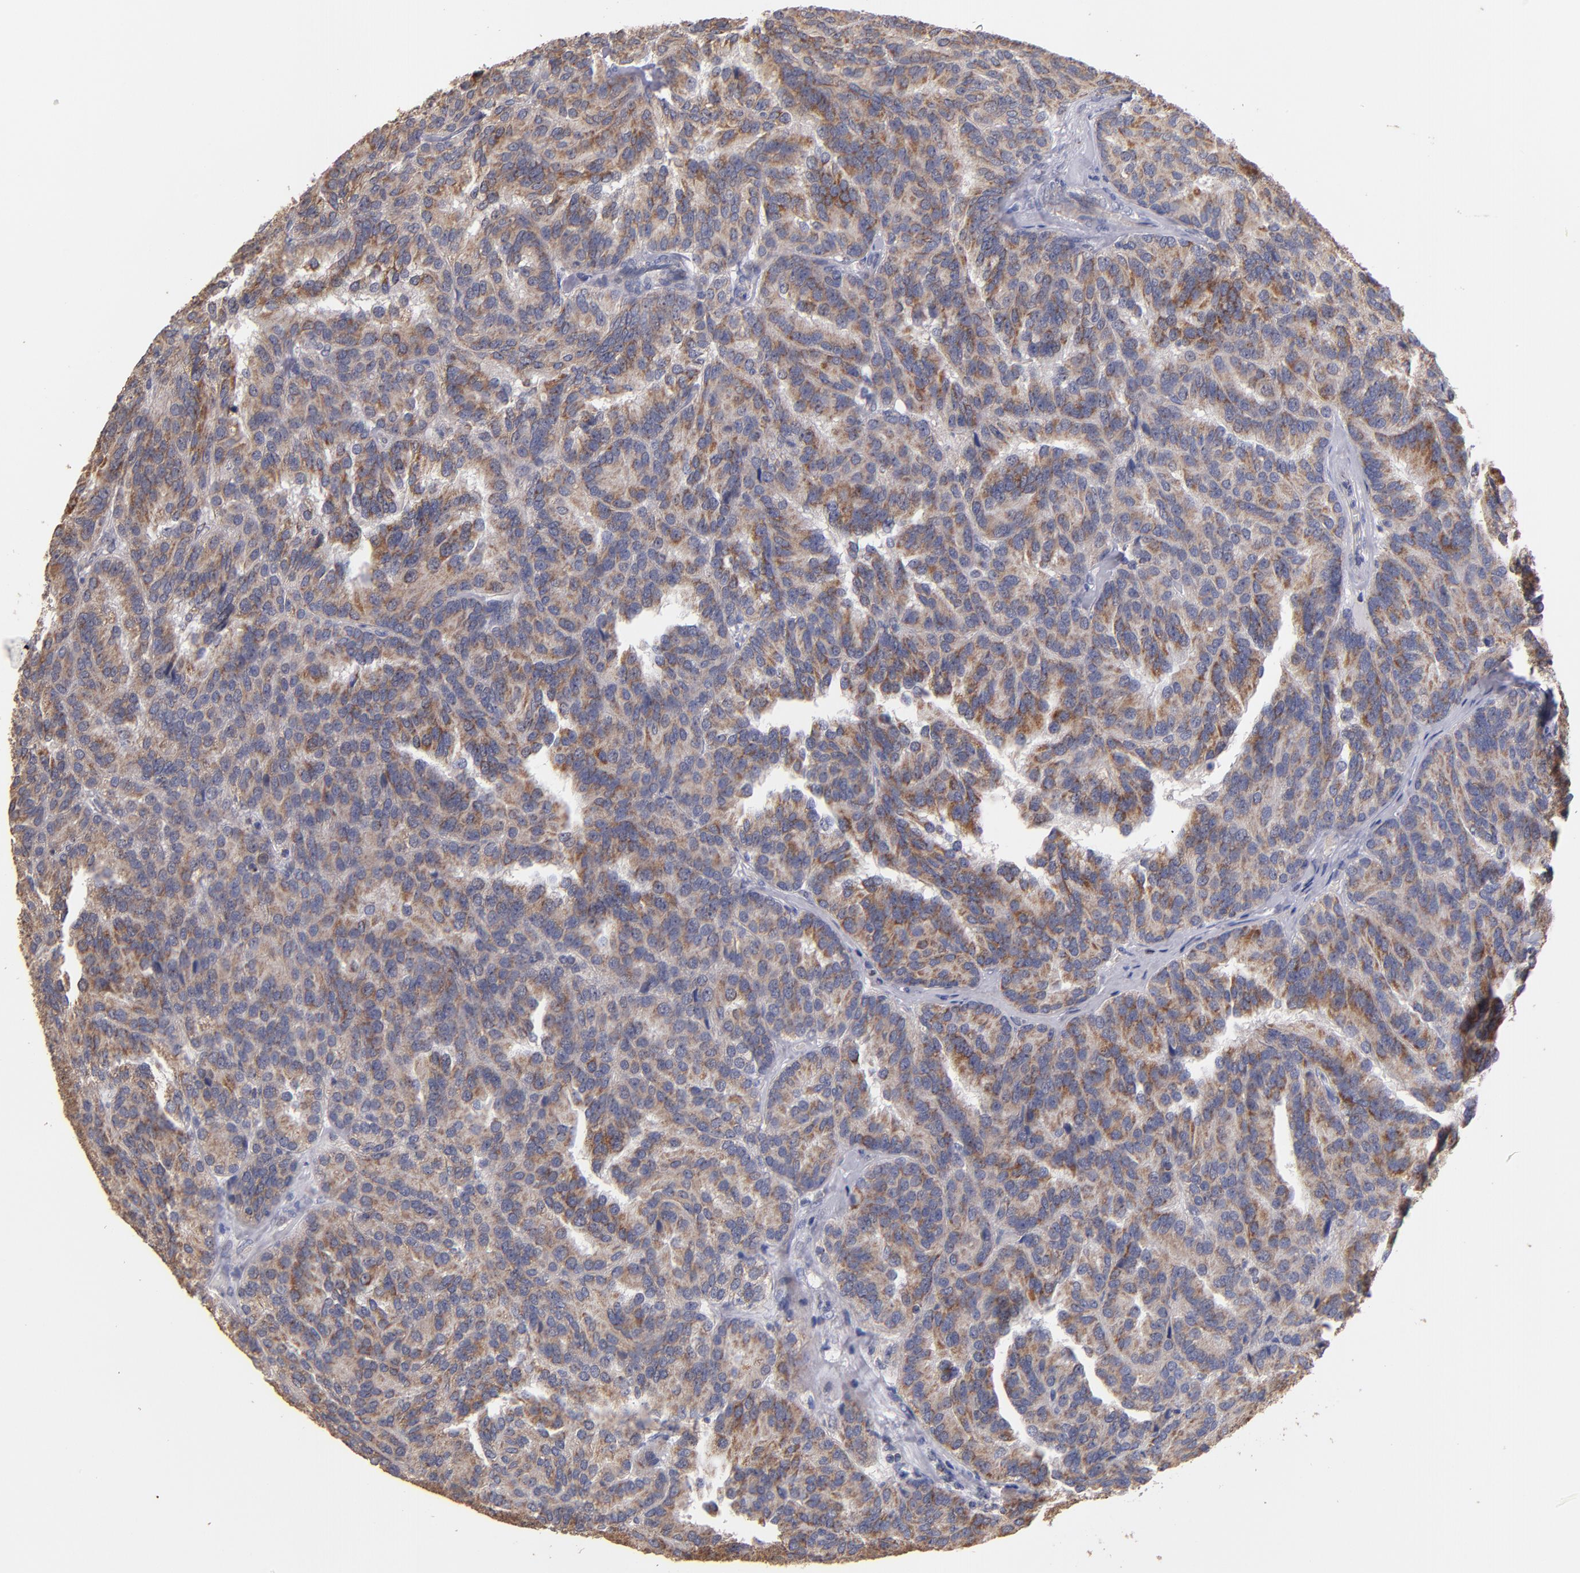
{"staining": {"intensity": "weak", "quantity": "<25%", "location": "cytoplasmic/membranous"}, "tissue": "renal cancer", "cell_type": "Tumor cells", "image_type": "cancer", "snomed": [{"axis": "morphology", "description": "Adenocarcinoma, NOS"}, {"axis": "topography", "description": "Kidney"}], "caption": "The histopathology image shows no significant positivity in tumor cells of renal adenocarcinoma.", "gene": "DIABLO", "patient": {"sex": "male", "age": 46}}